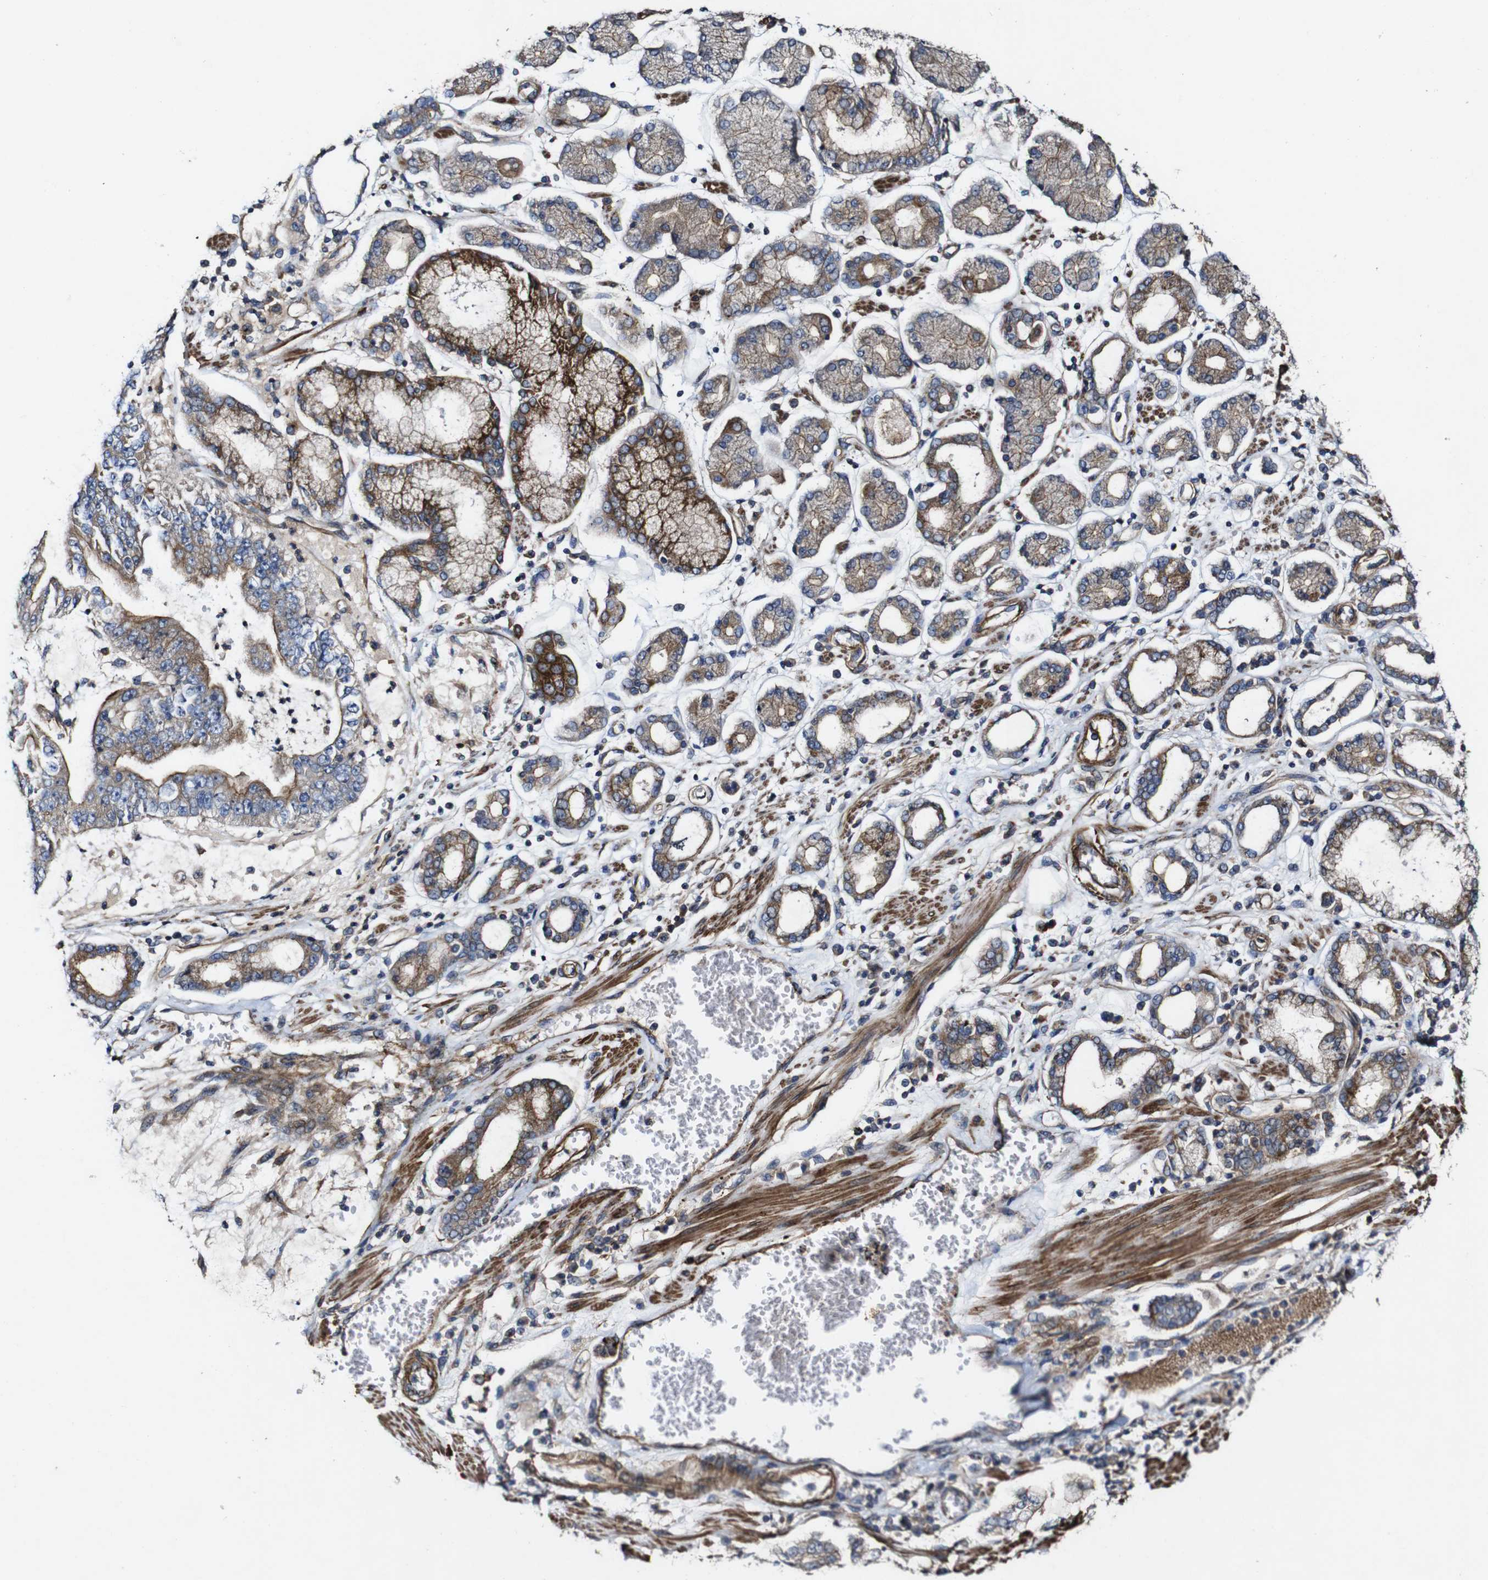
{"staining": {"intensity": "strong", "quantity": "<25%", "location": "cytoplasmic/membranous"}, "tissue": "stomach cancer", "cell_type": "Tumor cells", "image_type": "cancer", "snomed": [{"axis": "morphology", "description": "Adenocarcinoma, NOS"}, {"axis": "topography", "description": "Stomach"}], "caption": "IHC of stomach cancer (adenocarcinoma) demonstrates medium levels of strong cytoplasmic/membranous positivity in about <25% of tumor cells.", "gene": "GSDME", "patient": {"sex": "male", "age": 76}}